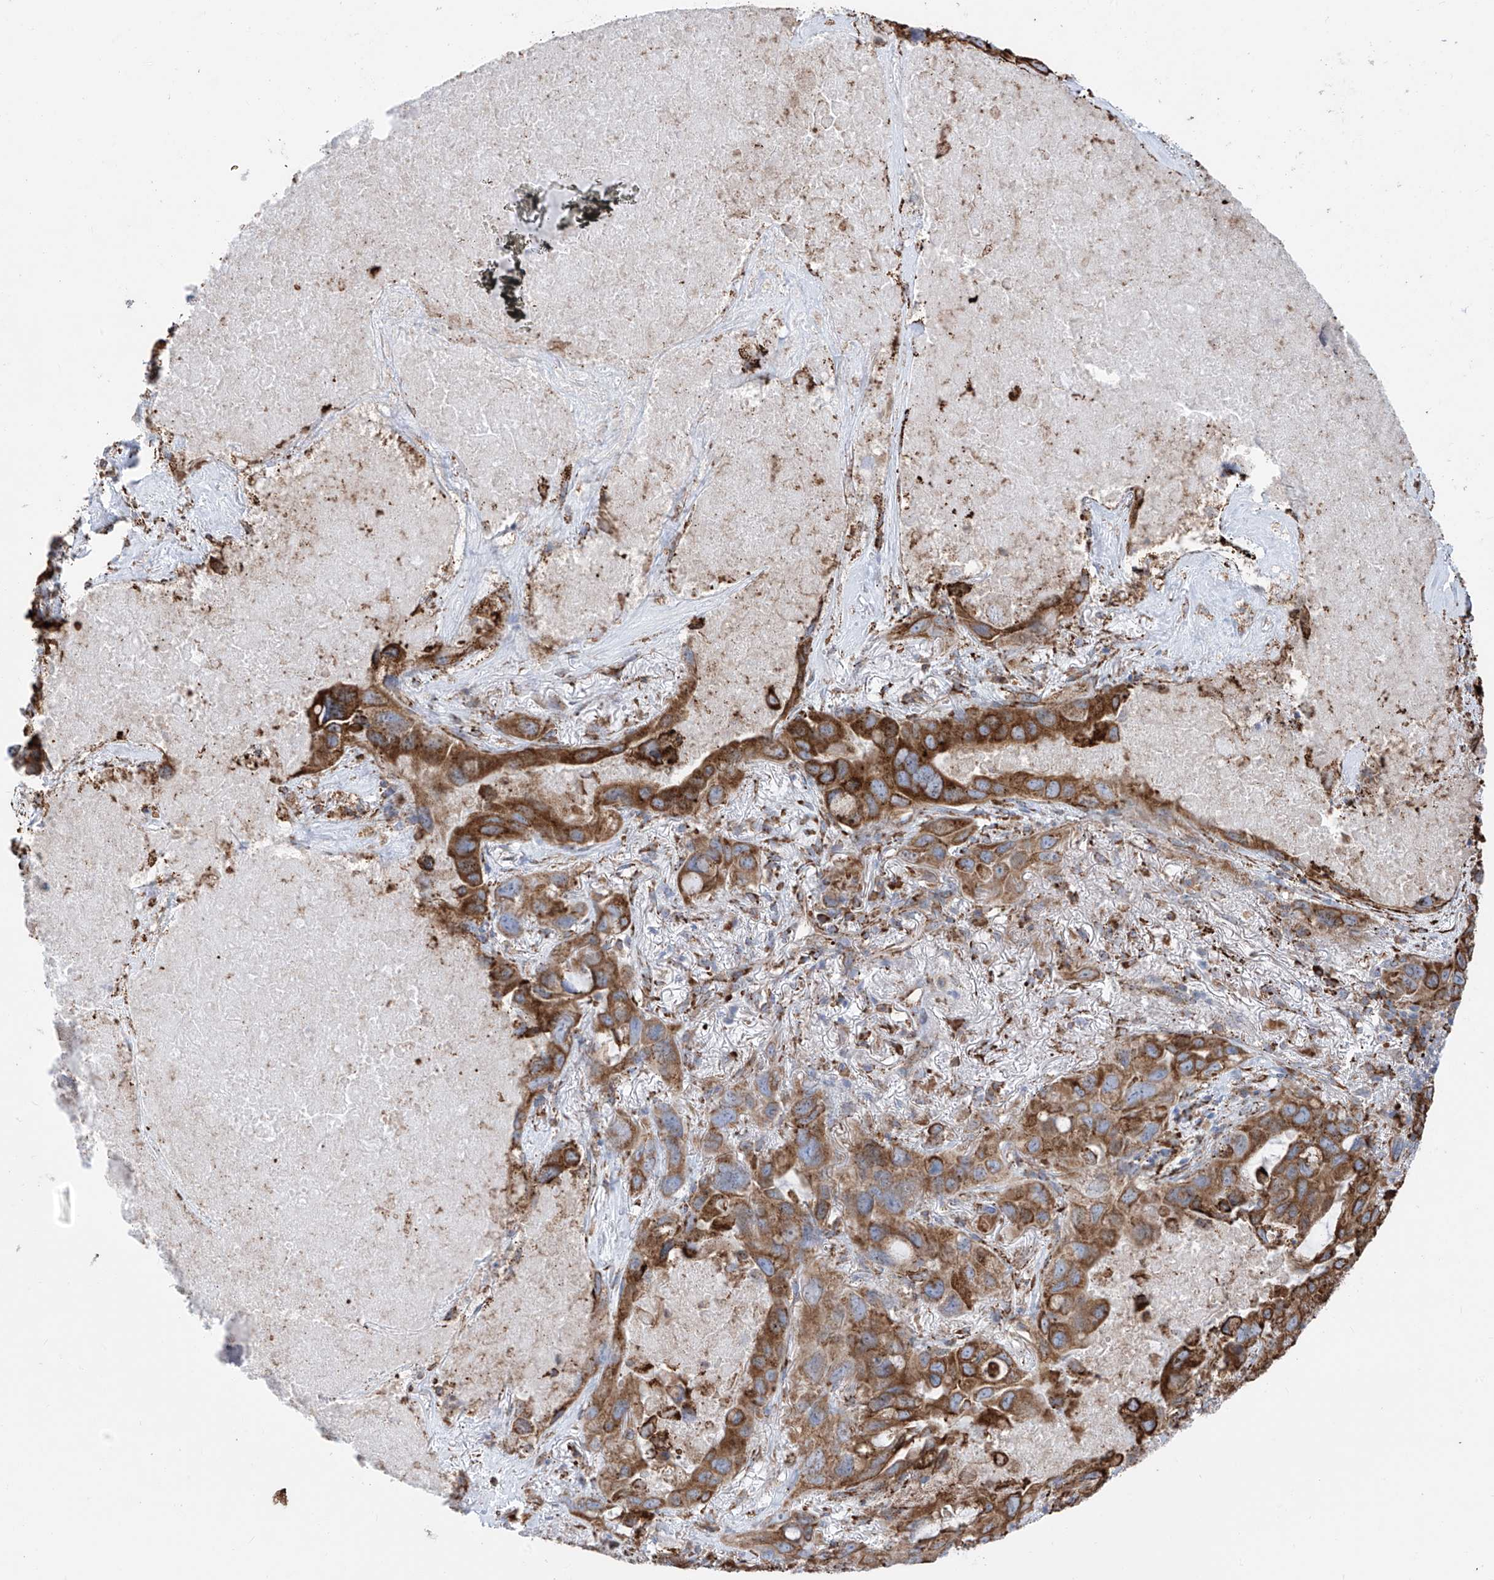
{"staining": {"intensity": "strong", "quantity": ">75%", "location": "cytoplasmic/membranous"}, "tissue": "lung cancer", "cell_type": "Tumor cells", "image_type": "cancer", "snomed": [{"axis": "morphology", "description": "Squamous cell carcinoma, NOS"}, {"axis": "topography", "description": "Lung"}], "caption": "There is high levels of strong cytoplasmic/membranous staining in tumor cells of squamous cell carcinoma (lung), as demonstrated by immunohistochemical staining (brown color).", "gene": "ZNF354C", "patient": {"sex": "female", "age": 73}}